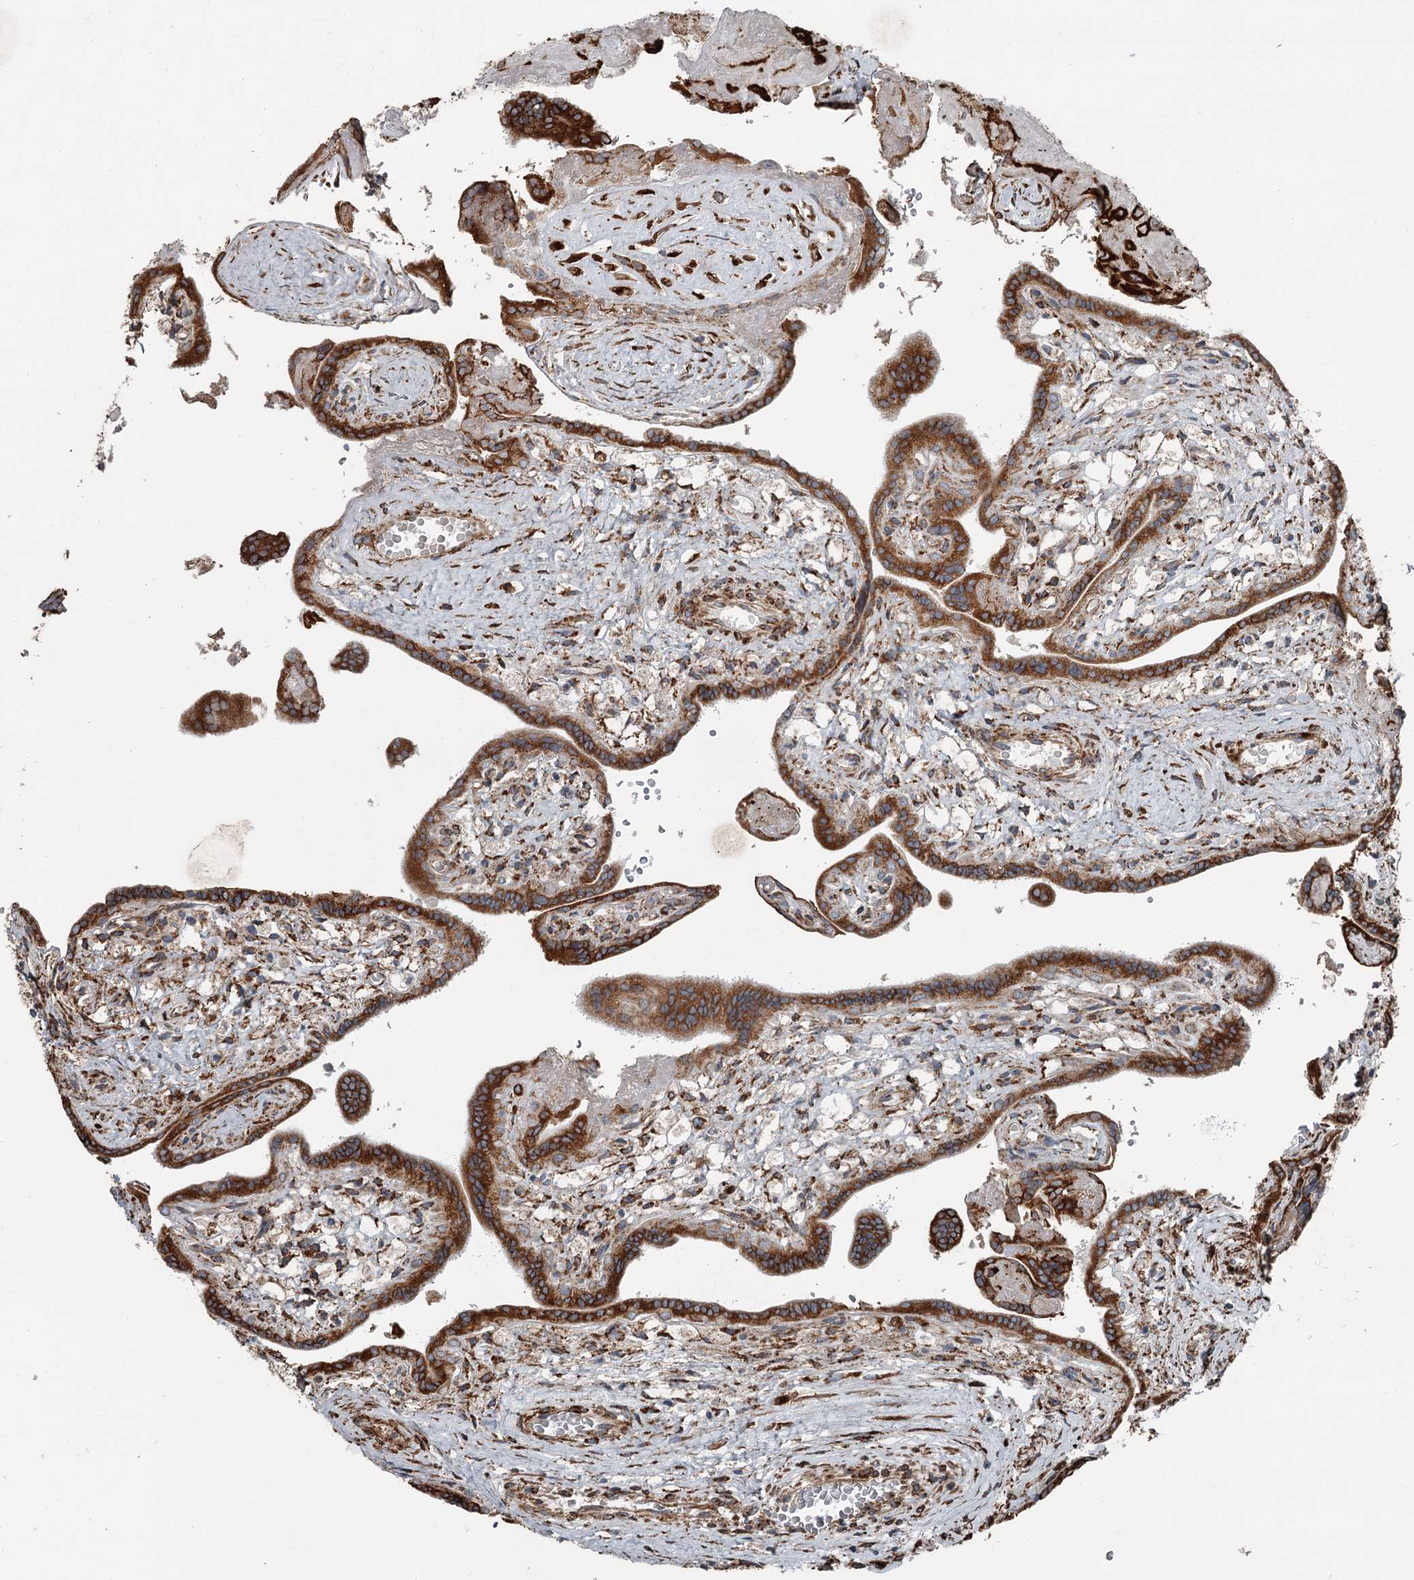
{"staining": {"intensity": "strong", "quantity": ">75%", "location": "cytoplasmic/membranous"}, "tissue": "placenta", "cell_type": "Trophoblastic cells", "image_type": "normal", "snomed": [{"axis": "morphology", "description": "Normal tissue, NOS"}, {"axis": "topography", "description": "Placenta"}], "caption": "DAB (3,3'-diaminobenzidine) immunohistochemical staining of unremarkable human placenta reveals strong cytoplasmic/membranous protein expression in about >75% of trophoblastic cells.", "gene": "RASSF8", "patient": {"sex": "female", "age": 37}}